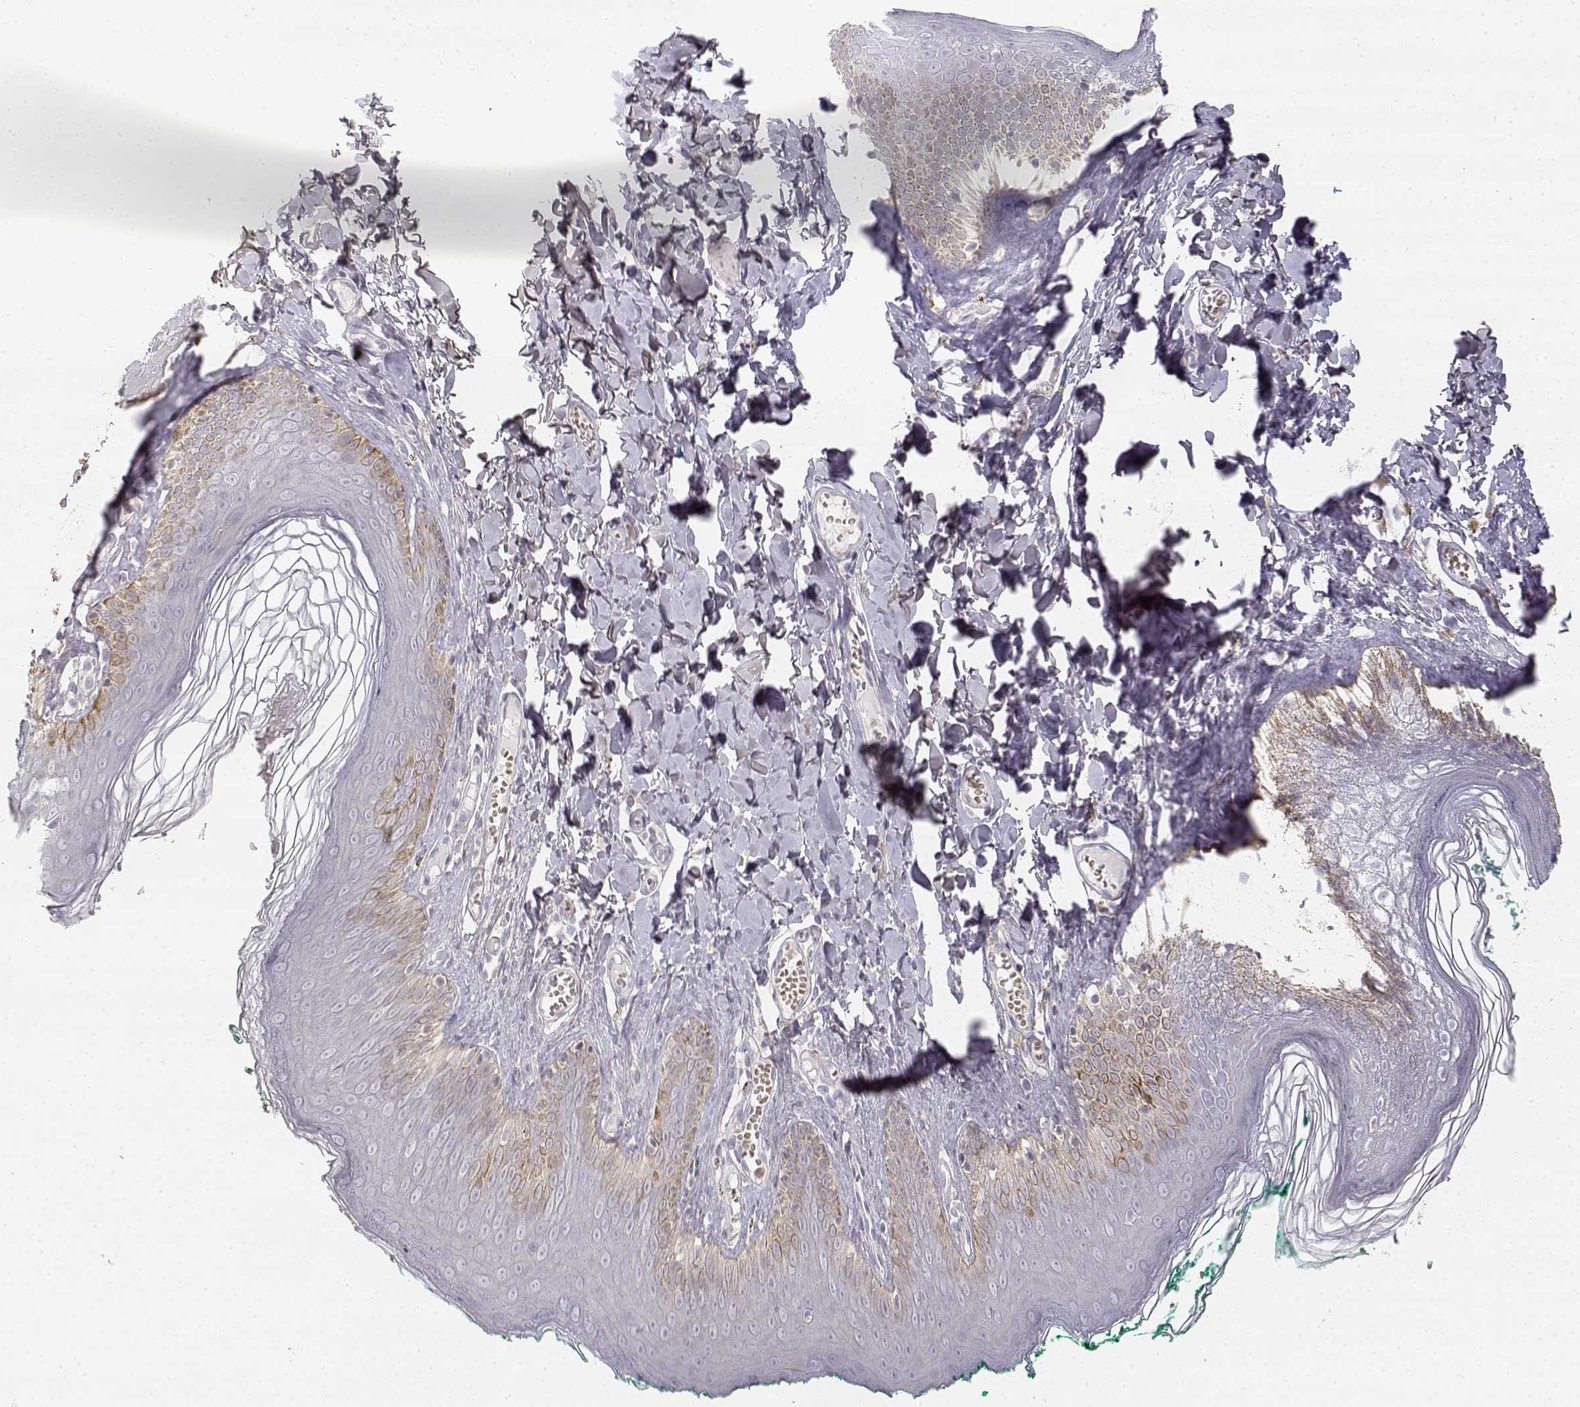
{"staining": {"intensity": "moderate", "quantity": "<25%", "location": "cytoplasmic/membranous"}, "tissue": "skin", "cell_type": "Epidermal cells", "image_type": "normal", "snomed": [{"axis": "morphology", "description": "Normal tissue, NOS"}, {"axis": "topography", "description": "Vulva"}, {"axis": "topography", "description": "Peripheral nerve tissue"}], "caption": "Skin stained with DAB IHC displays low levels of moderate cytoplasmic/membranous positivity in about <25% of epidermal cells.", "gene": "GLIPR1L2", "patient": {"sex": "female", "age": 66}}